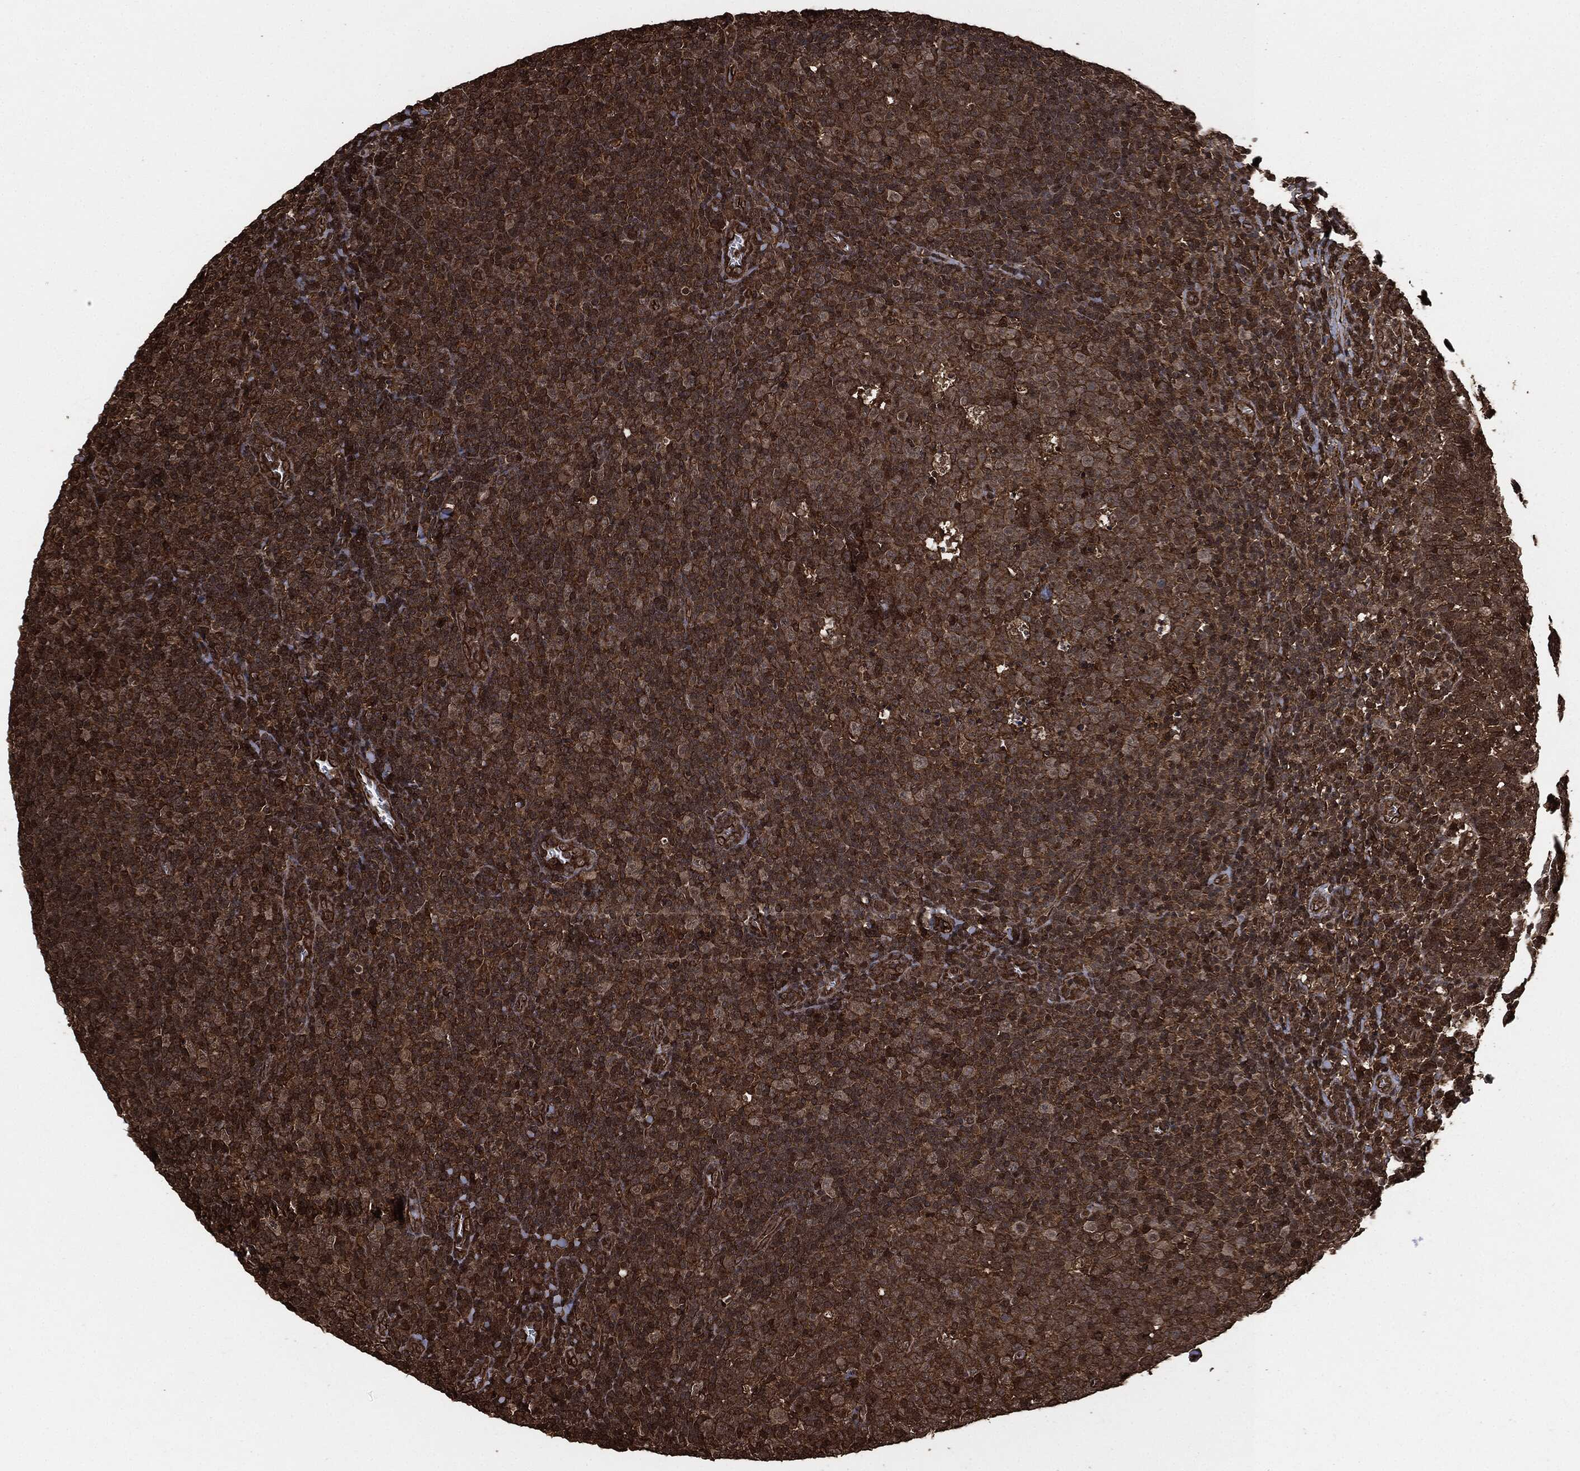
{"staining": {"intensity": "strong", "quantity": ">75%", "location": "cytoplasmic/membranous"}, "tissue": "tonsil", "cell_type": "Germinal center cells", "image_type": "normal", "snomed": [{"axis": "morphology", "description": "Normal tissue, NOS"}, {"axis": "topography", "description": "Tonsil"}], "caption": "A micrograph of tonsil stained for a protein shows strong cytoplasmic/membranous brown staining in germinal center cells.", "gene": "HRAS", "patient": {"sex": "female", "age": 5}}